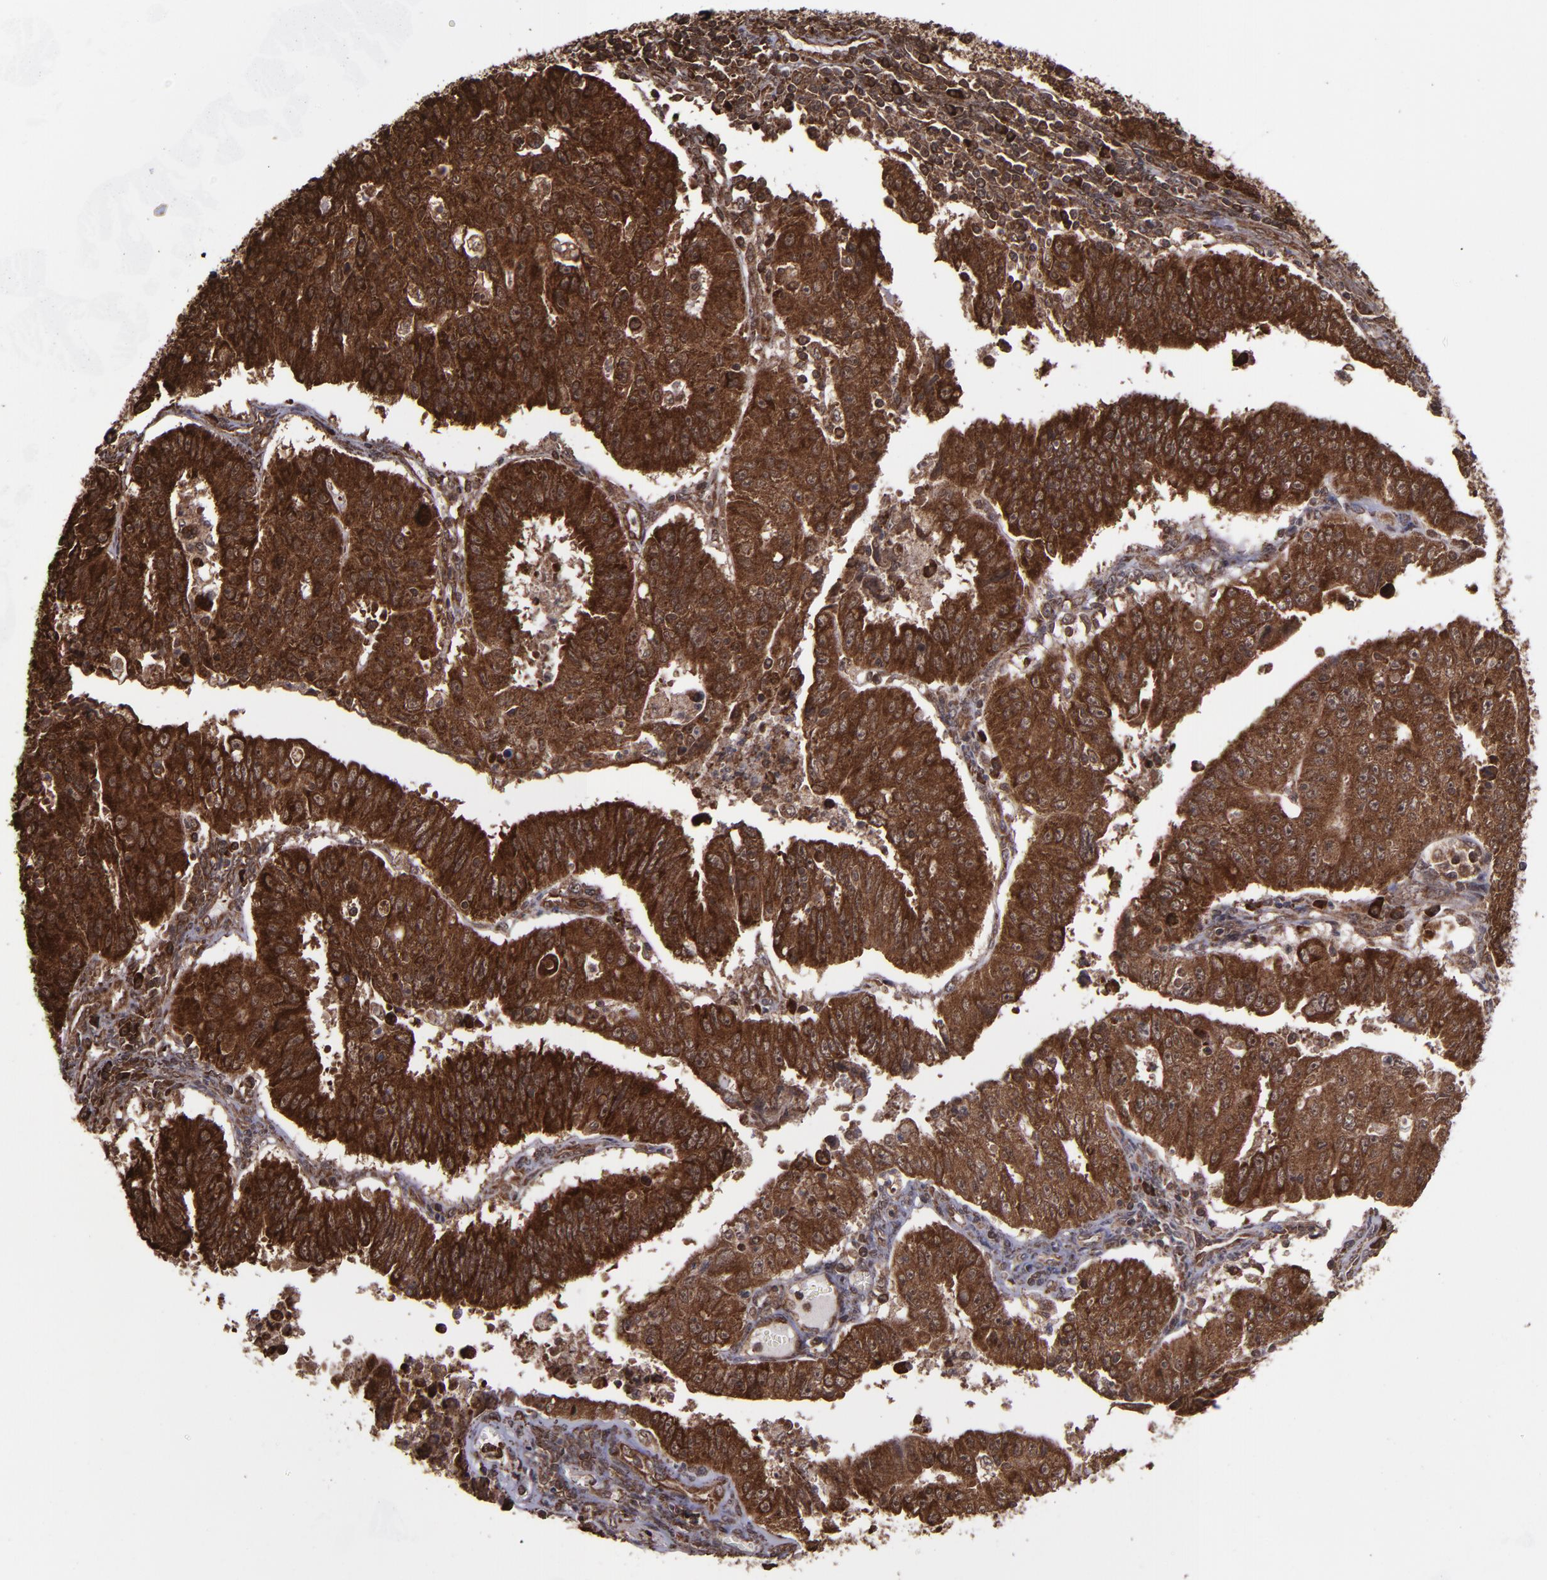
{"staining": {"intensity": "strong", "quantity": ">75%", "location": "cytoplasmic/membranous,nuclear"}, "tissue": "endometrial cancer", "cell_type": "Tumor cells", "image_type": "cancer", "snomed": [{"axis": "morphology", "description": "Adenocarcinoma, NOS"}, {"axis": "topography", "description": "Endometrium"}], "caption": "A high amount of strong cytoplasmic/membranous and nuclear positivity is appreciated in approximately >75% of tumor cells in endometrial cancer (adenocarcinoma) tissue.", "gene": "EIF4ENIF1", "patient": {"sex": "female", "age": 42}}